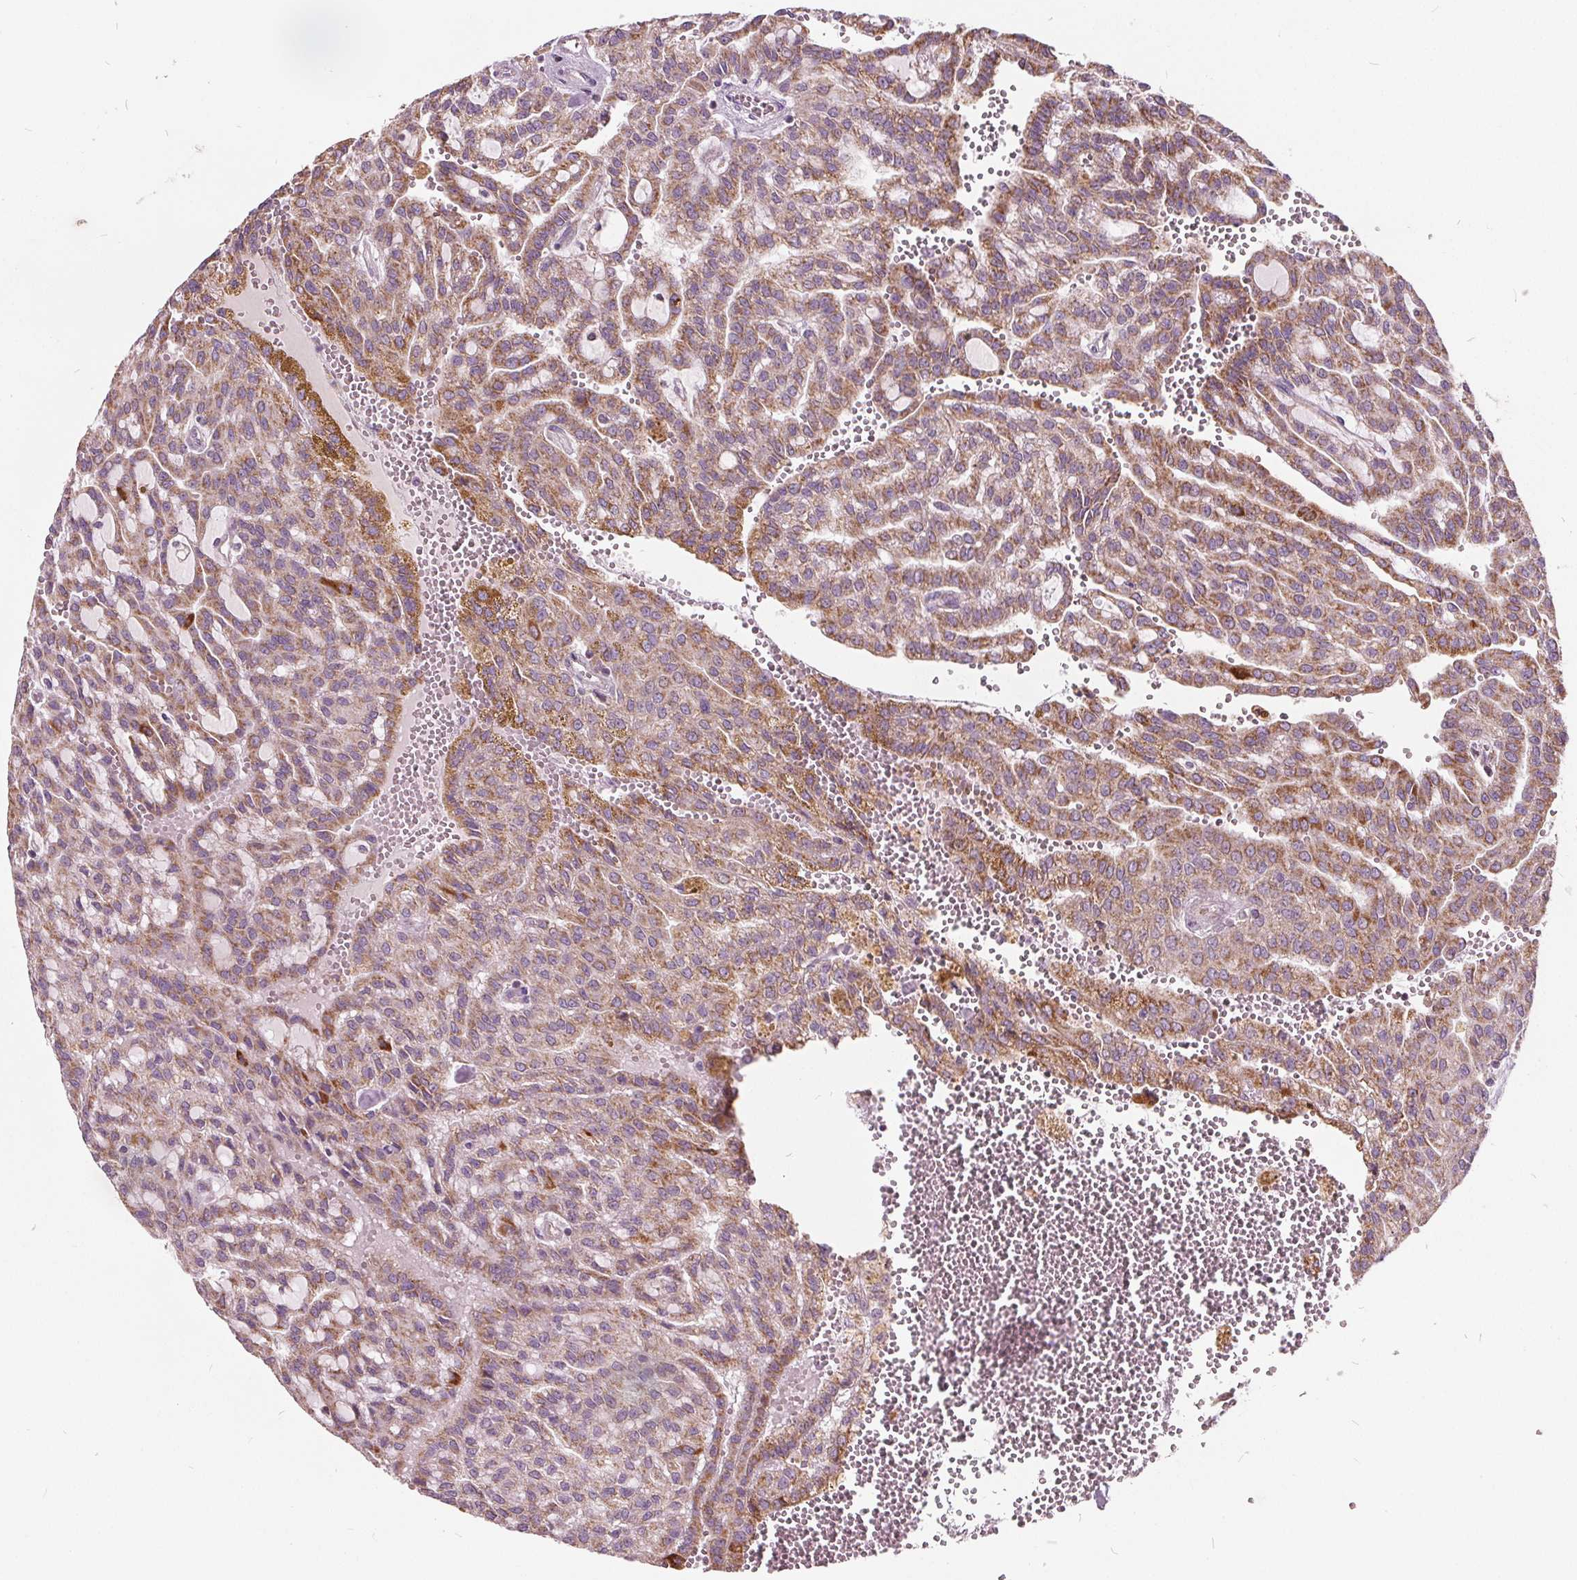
{"staining": {"intensity": "moderate", "quantity": ">75%", "location": "cytoplasmic/membranous"}, "tissue": "renal cancer", "cell_type": "Tumor cells", "image_type": "cancer", "snomed": [{"axis": "morphology", "description": "Adenocarcinoma, NOS"}, {"axis": "topography", "description": "Kidney"}], "caption": "Brown immunohistochemical staining in human adenocarcinoma (renal) exhibits moderate cytoplasmic/membranous positivity in approximately >75% of tumor cells.", "gene": "ECI2", "patient": {"sex": "male", "age": 63}}